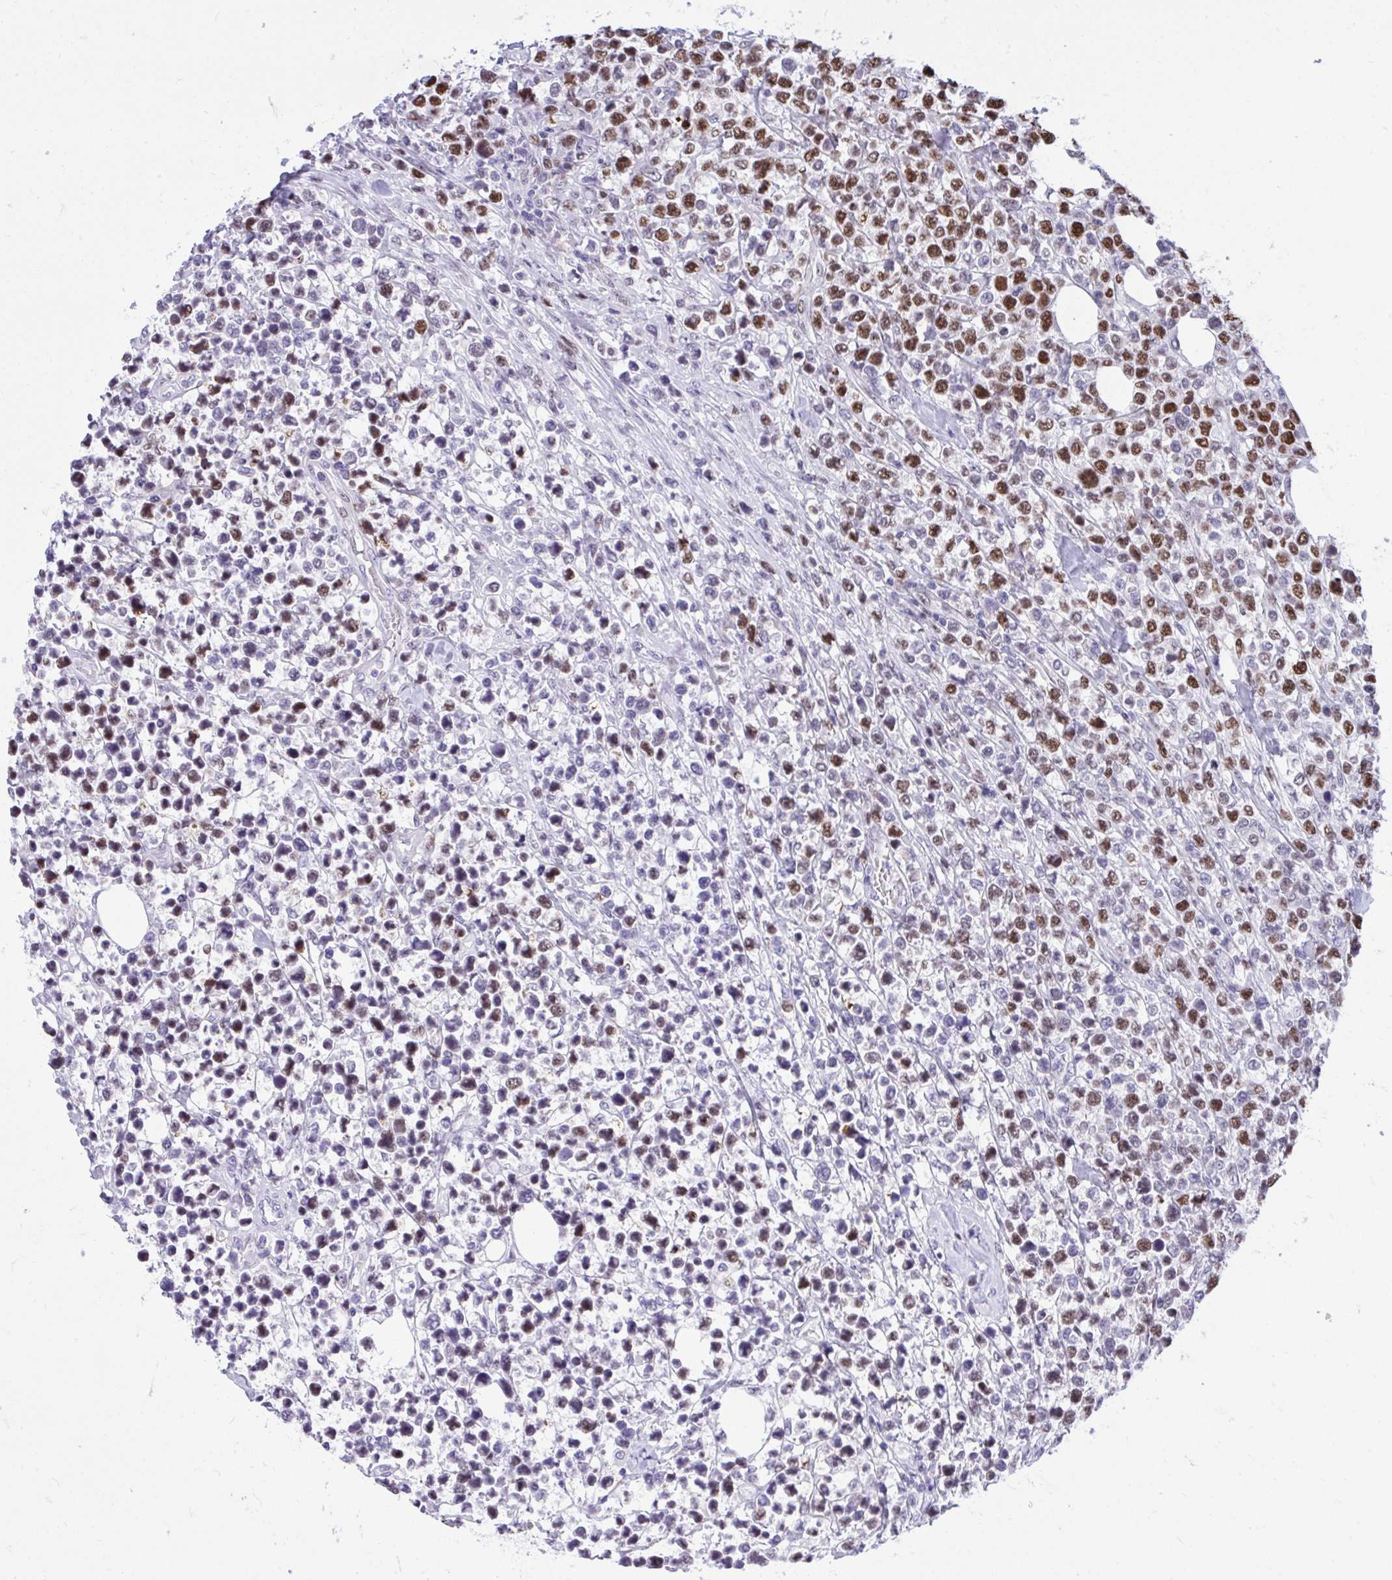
{"staining": {"intensity": "strong", "quantity": "25%-75%", "location": "nuclear"}, "tissue": "lymphoma", "cell_type": "Tumor cells", "image_type": "cancer", "snomed": [{"axis": "morphology", "description": "Malignant lymphoma, non-Hodgkin's type, High grade"}, {"axis": "topography", "description": "Soft tissue"}], "caption": "This is an image of immunohistochemistry staining of lymphoma, which shows strong expression in the nuclear of tumor cells.", "gene": "C1QL2", "patient": {"sex": "female", "age": 56}}